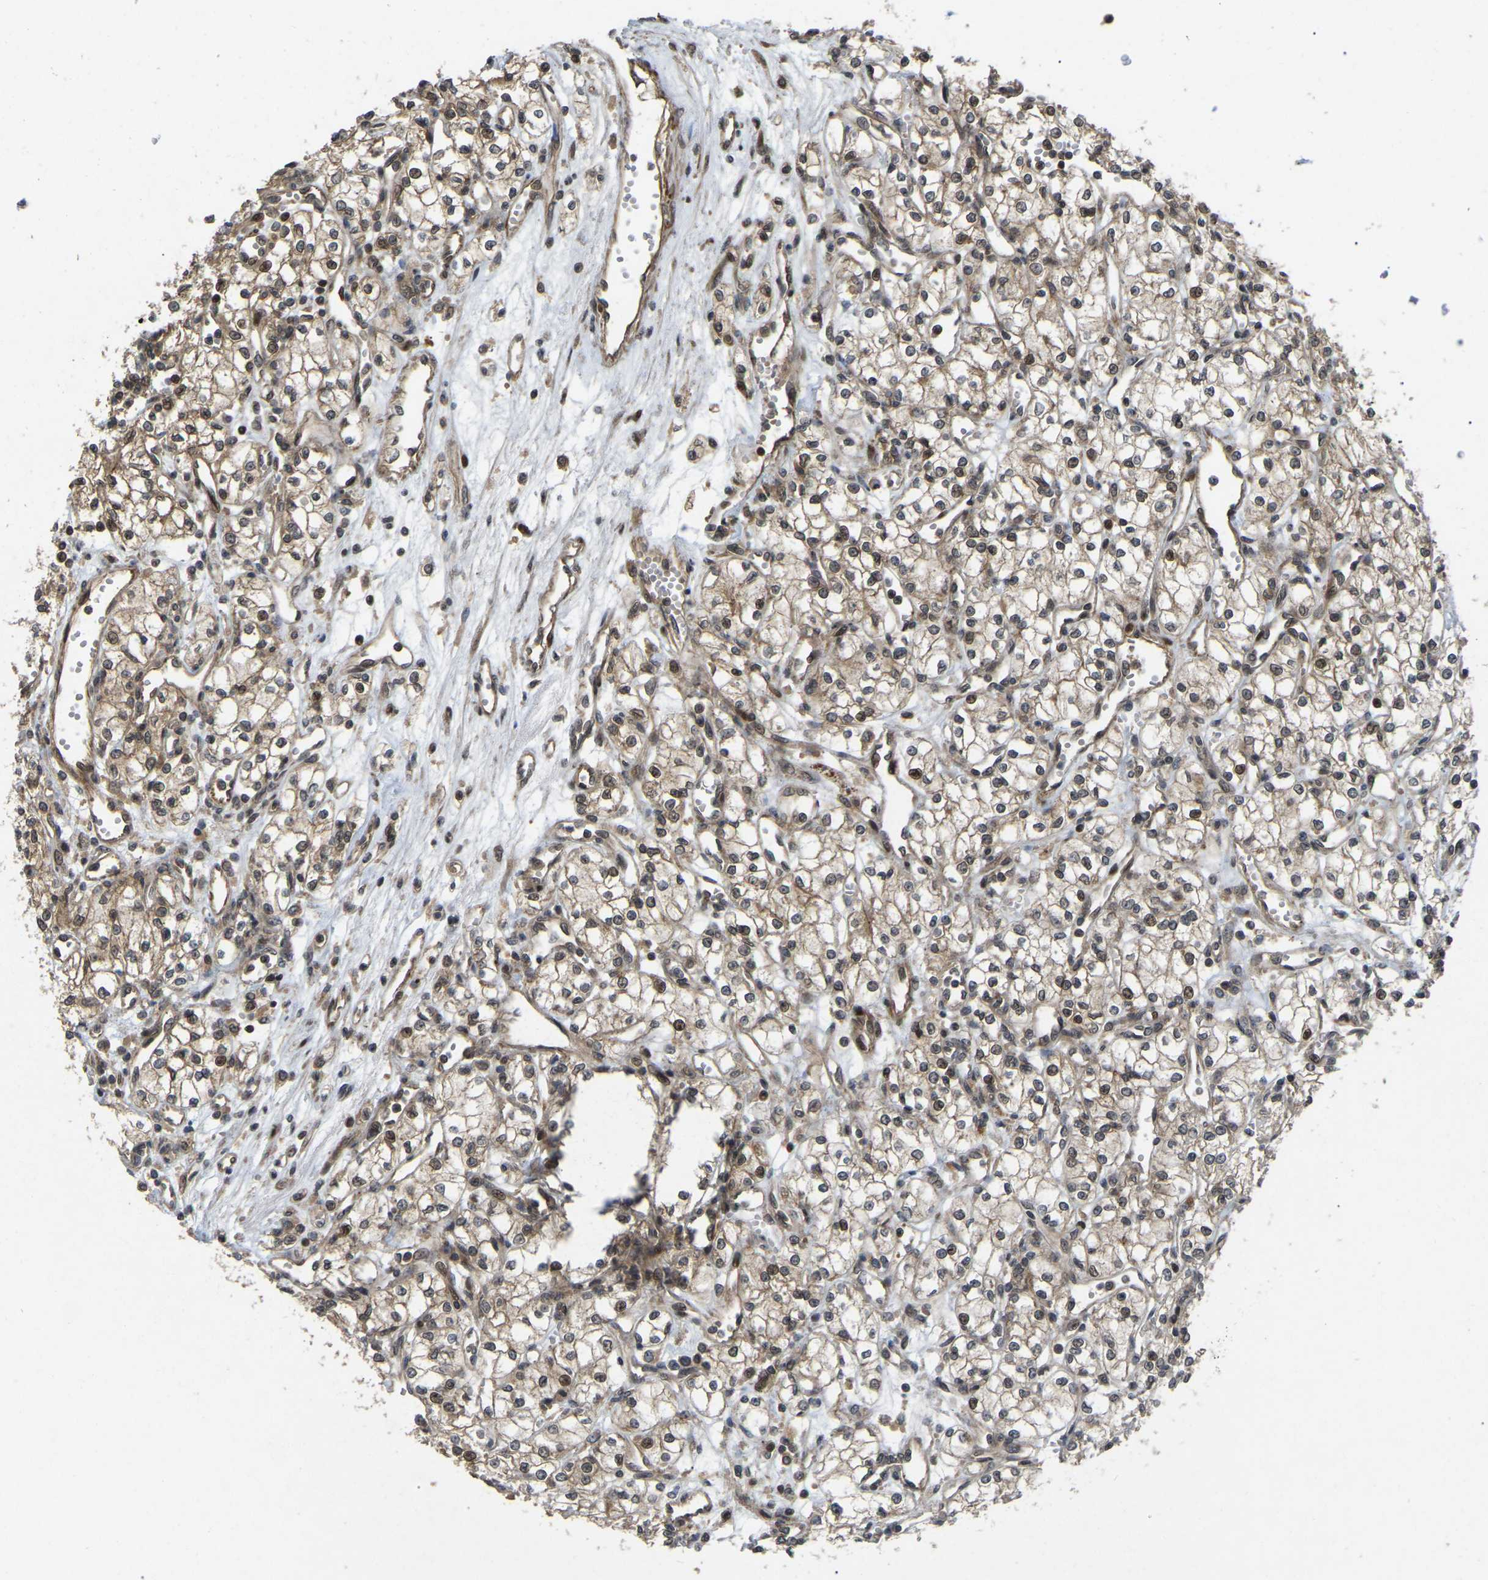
{"staining": {"intensity": "moderate", "quantity": ">75%", "location": "cytoplasmic/membranous,nuclear"}, "tissue": "renal cancer", "cell_type": "Tumor cells", "image_type": "cancer", "snomed": [{"axis": "morphology", "description": "Adenocarcinoma, NOS"}, {"axis": "topography", "description": "Kidney"}], "caption": "Immunohistochemistry (IHC) (DAB) staining of human renal cancer displays moderate cytoplasmic/membranous and nuclear protein expression in about >75% of tumor cells.", "gene": "KIAA1549", "patient": {"sex": "male", "age": 59}}